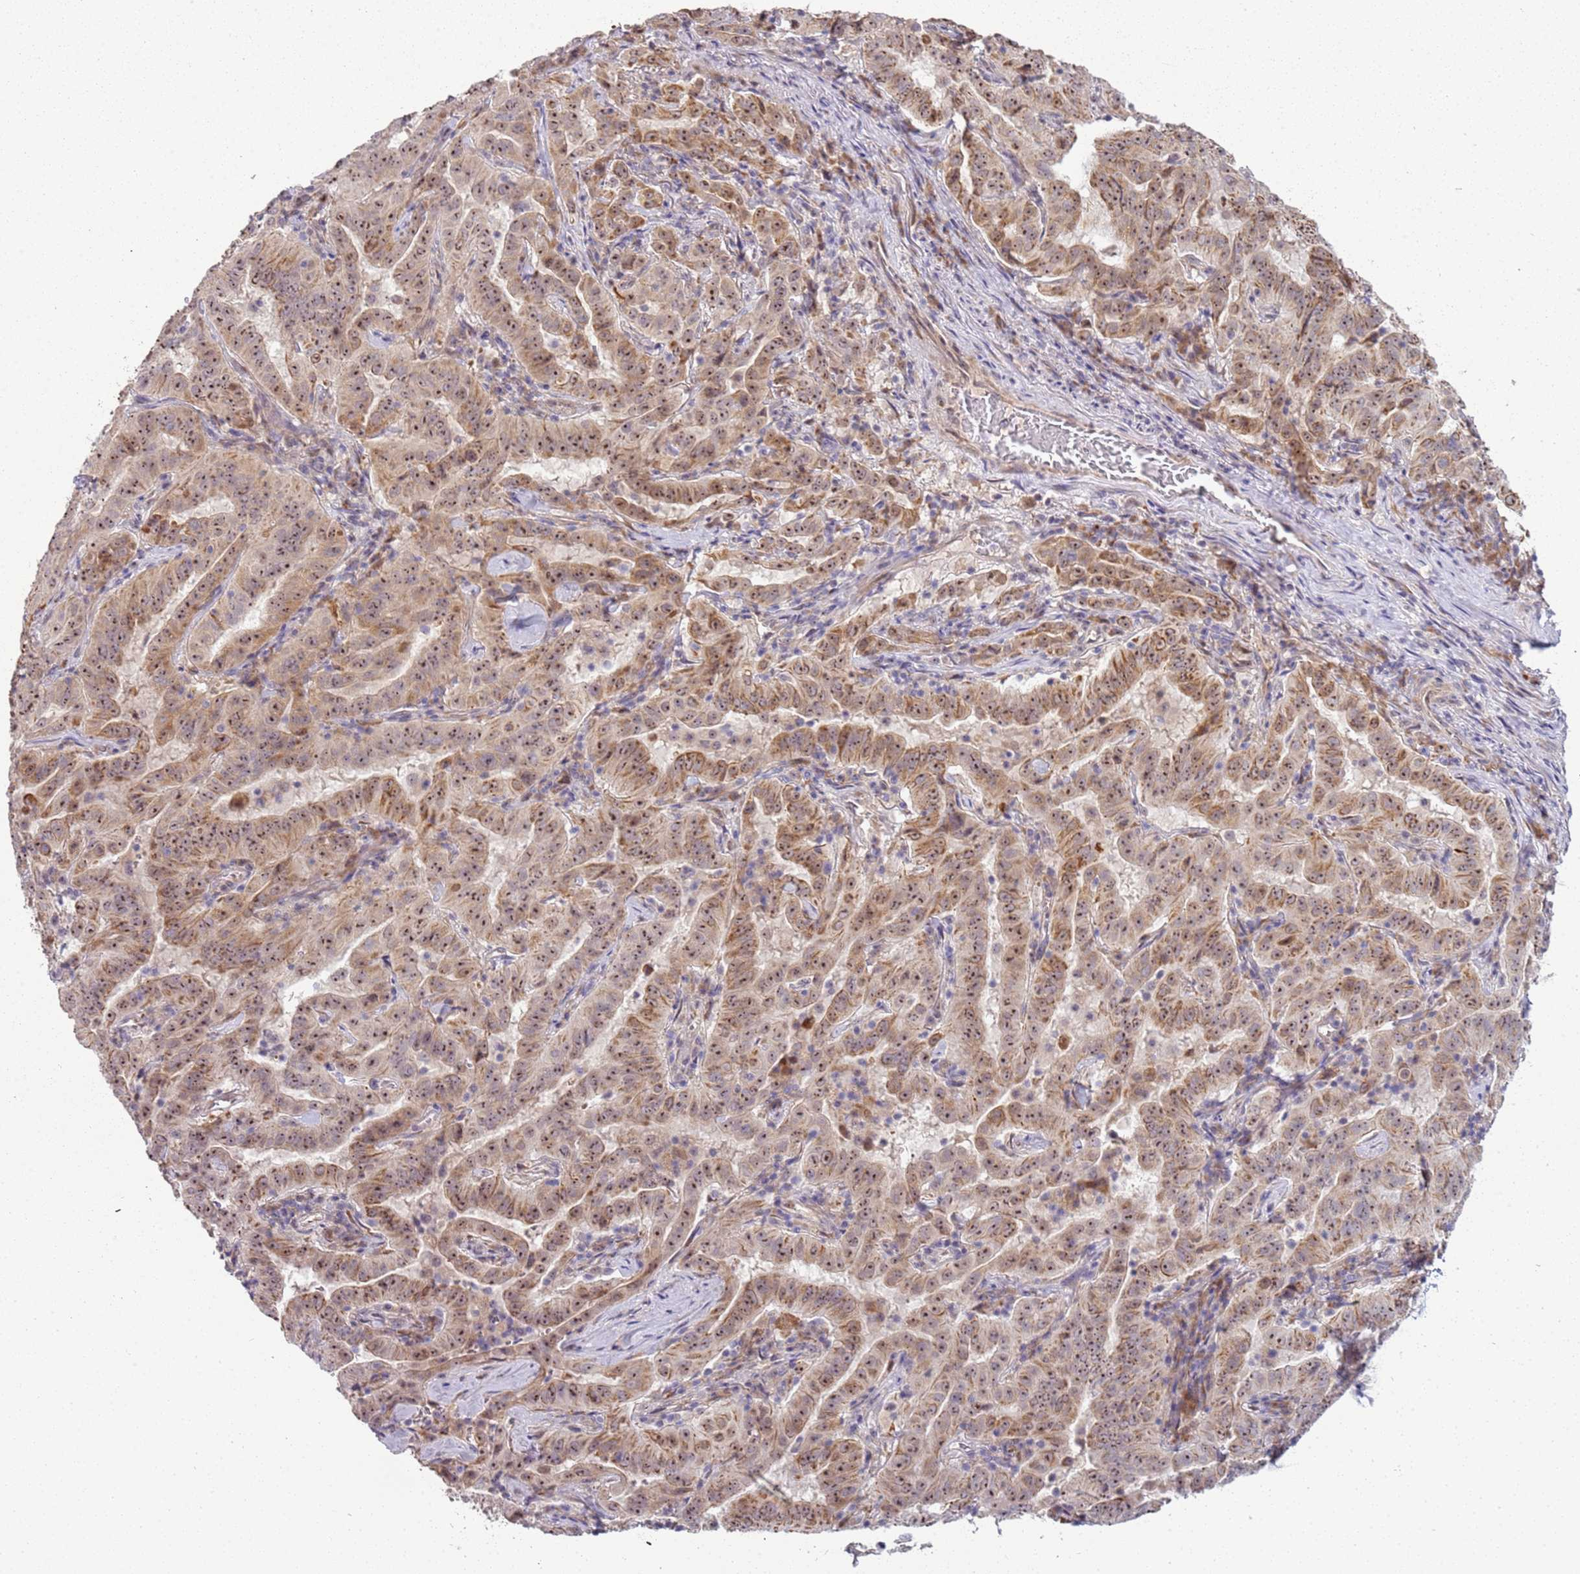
{"staining": {"intensity": "moderate", "quantity": ">75%", "location": "cytoplasmic/membranous,nuclear"}, "tissue": "pancreatic cancer", "cell_type": "Tumor cells", "image_type": "cancer", "snomed": [{"axis": "morphology", "description": "Adenocarcinoma, NOS"}, {"axis": "topography", "description": "Pancreas"}], "caption": "This image reveals immunohistochemistry staining of human adenocarcinoma (pancreatic), with medium moderate cytoplasmic/membranous and nuclear positivity in about >75% of tumor cells.", "gene": "UCMA", "patient": {"sex": "male", "age": 63}}